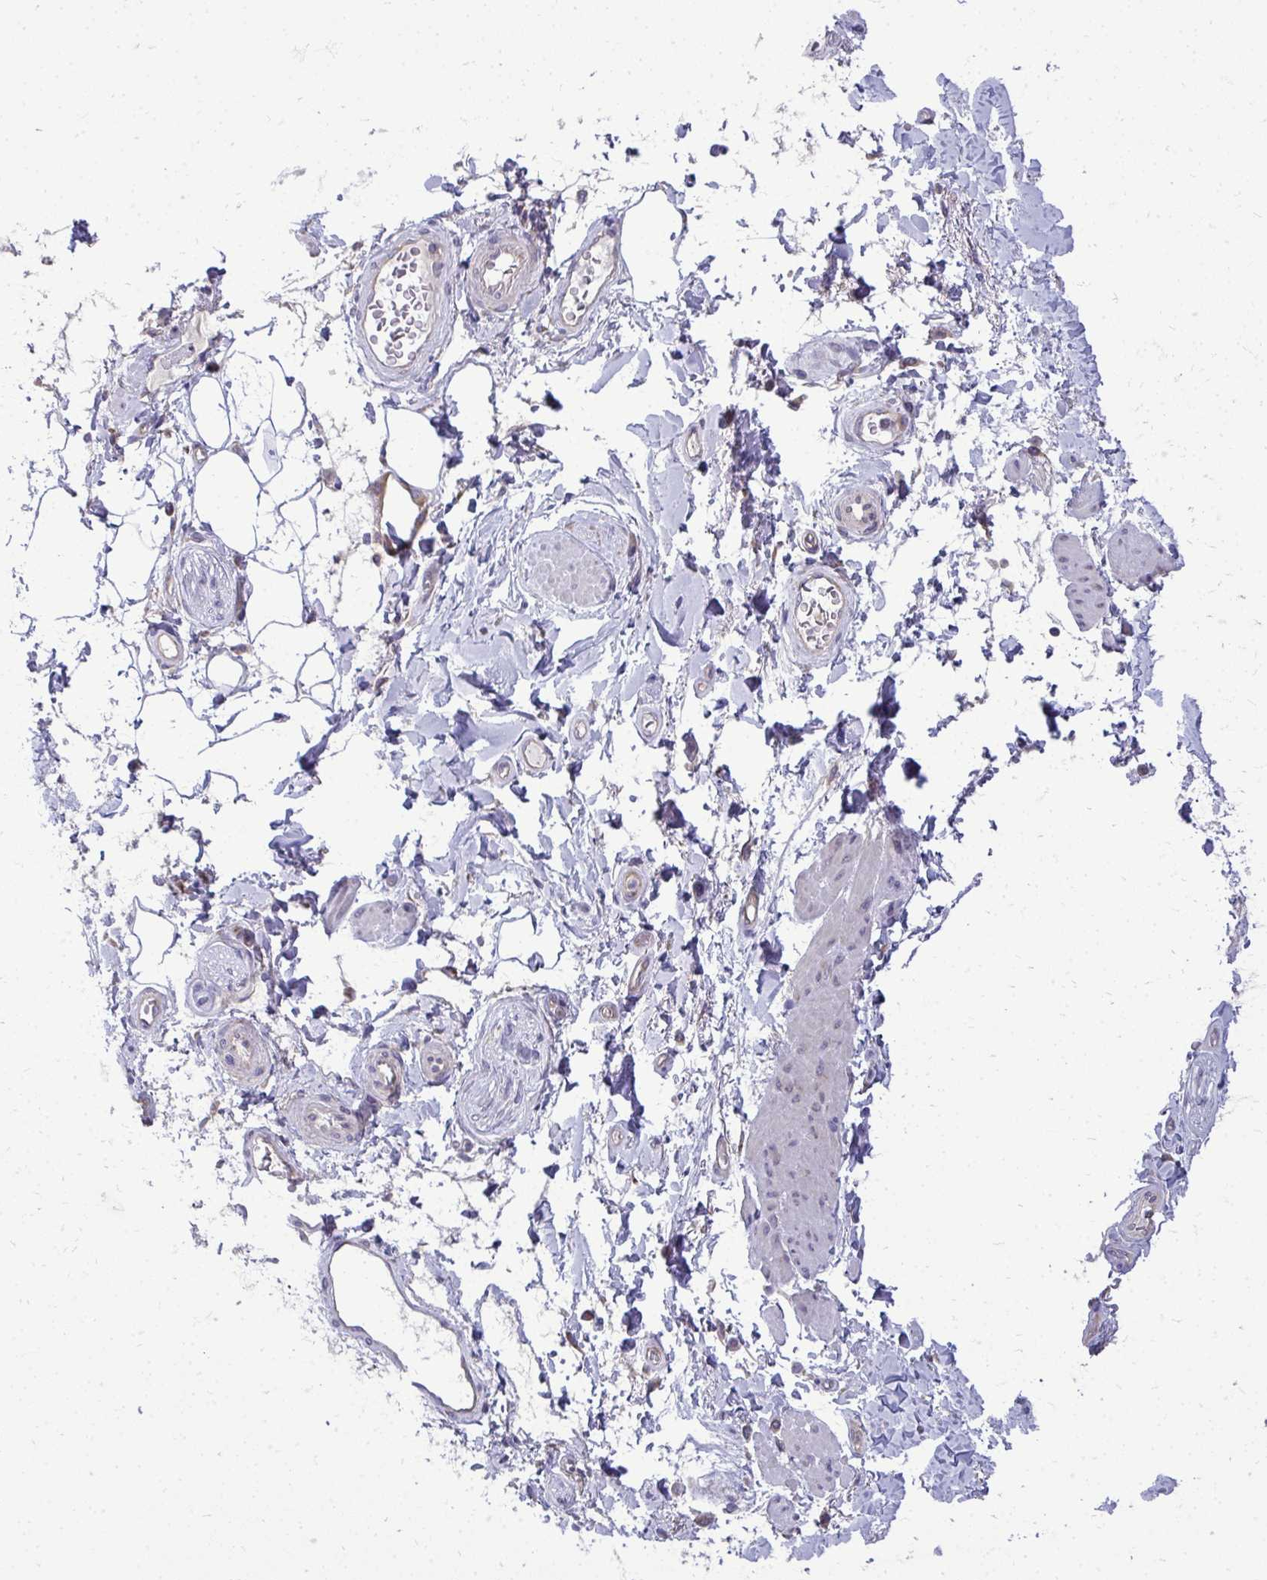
{"staining": {"intensity": "negative", "quantity": "none", "location": "none"}, "tissue": "adipose tissue", "cell_type": "Adipocytes", "image_type": "normal", "snomed": [{"axis": "morphology", "description": "Normal tissue, NOS"}, {"axis": "topography", "description": "Urinary bladder"}, {"axis": "topography", "description": "Peripheral nerve tissue"}], "caption": "High power microscopy micrograph of an immunohistochemistry (IHC) photomicrograph of benign adipose tissue, revealing no significant expression in adipocytes. The staining is performed using DAB brown chromogen with nuclei counter-stained in using hematoxylin.", "gene": "RPLP2", "patient": {"sex": "female", "age": 60}}